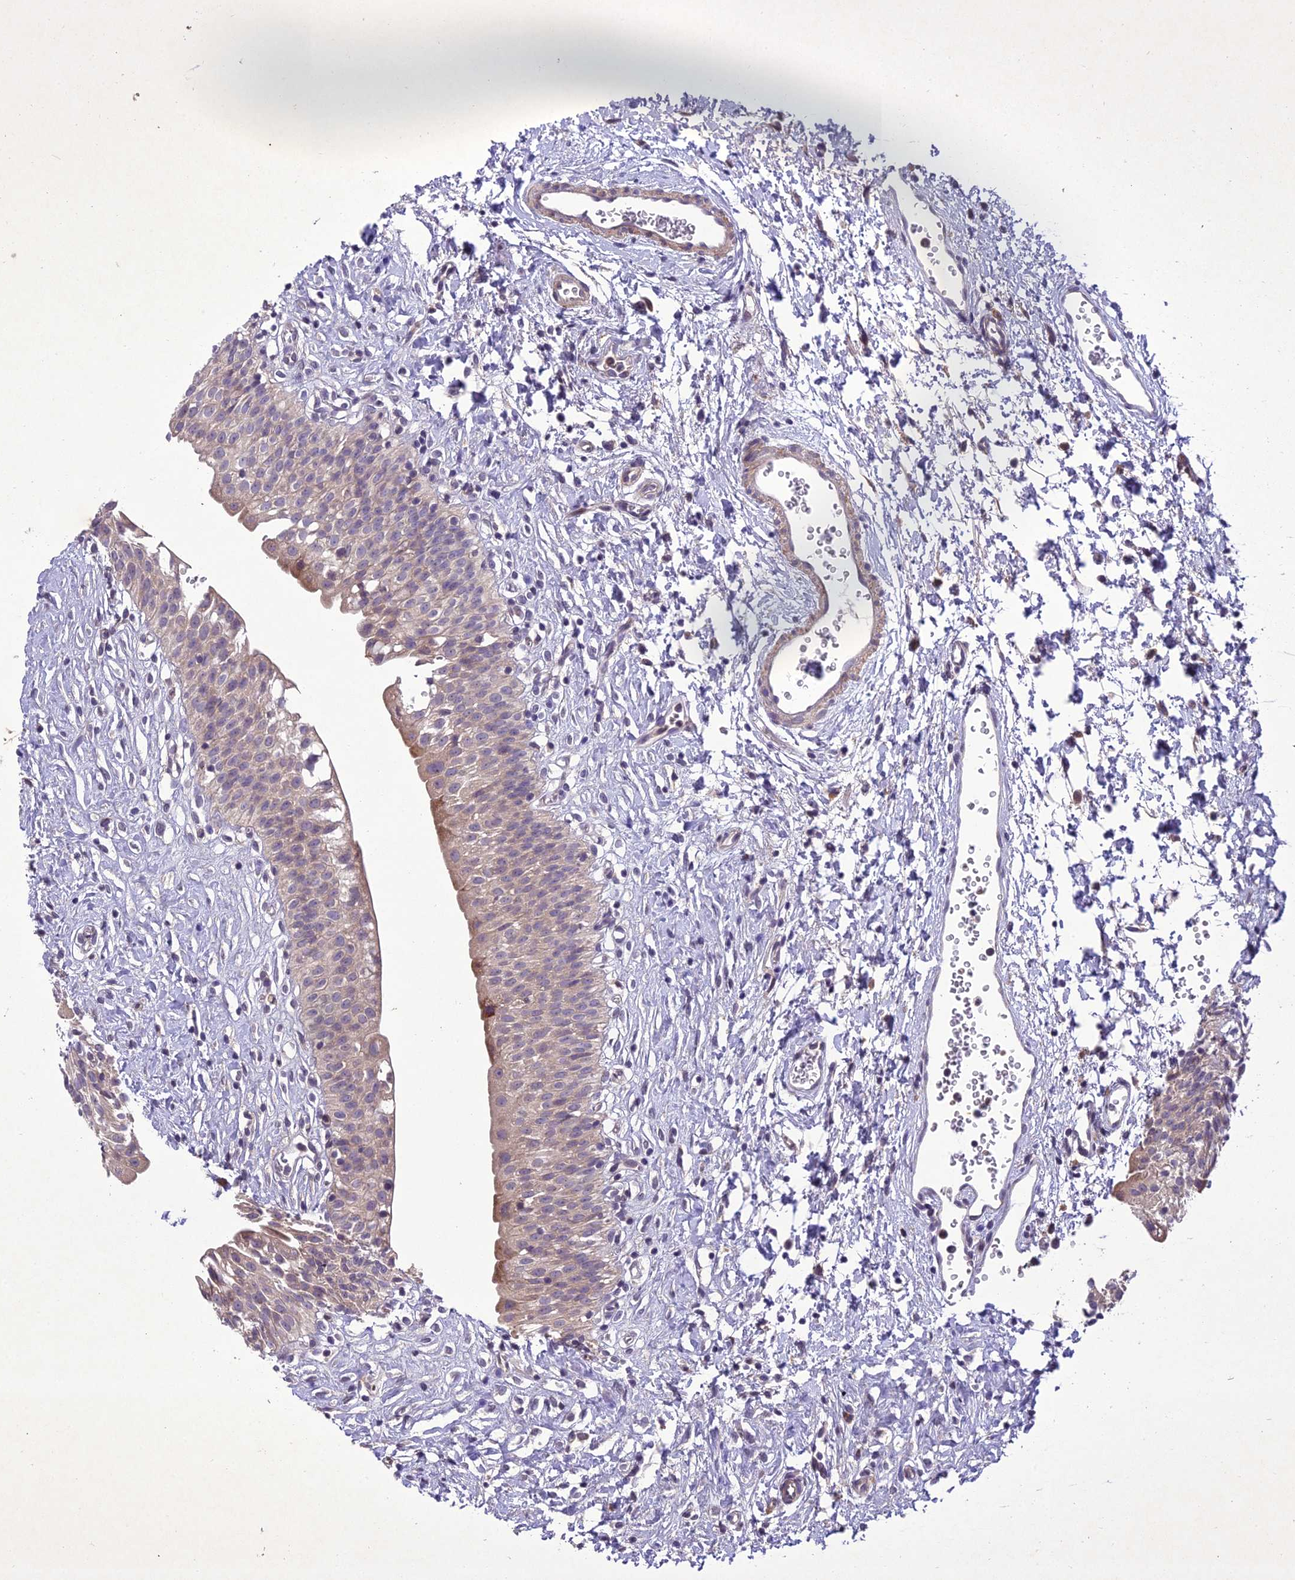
{"staining": {"intensity": "weak", "quantity": "25%-75%", "location": "cytoplasmic/membranous"}, "tissue": "urinary bladder", "cell_type": "Urothelial cells", "image_type": "normal", "snomed": [{"axis": "morphology", "description": "Normal tissue, NOS"}, {"axis": "topography", "description": "Urinary bladder"}], "caption": "Immunohistochemistry micrograph of benign urinary bladder: human urinary bladder stained using IHC reveals low levels of weak protein expression localized specifically in the cytoplasmic/membranous of urothelial cells, appearing as a cytoplasmic/membranous brown color.", "gene": "CENPL", "patient": {"sex": "male", "age": 51}}